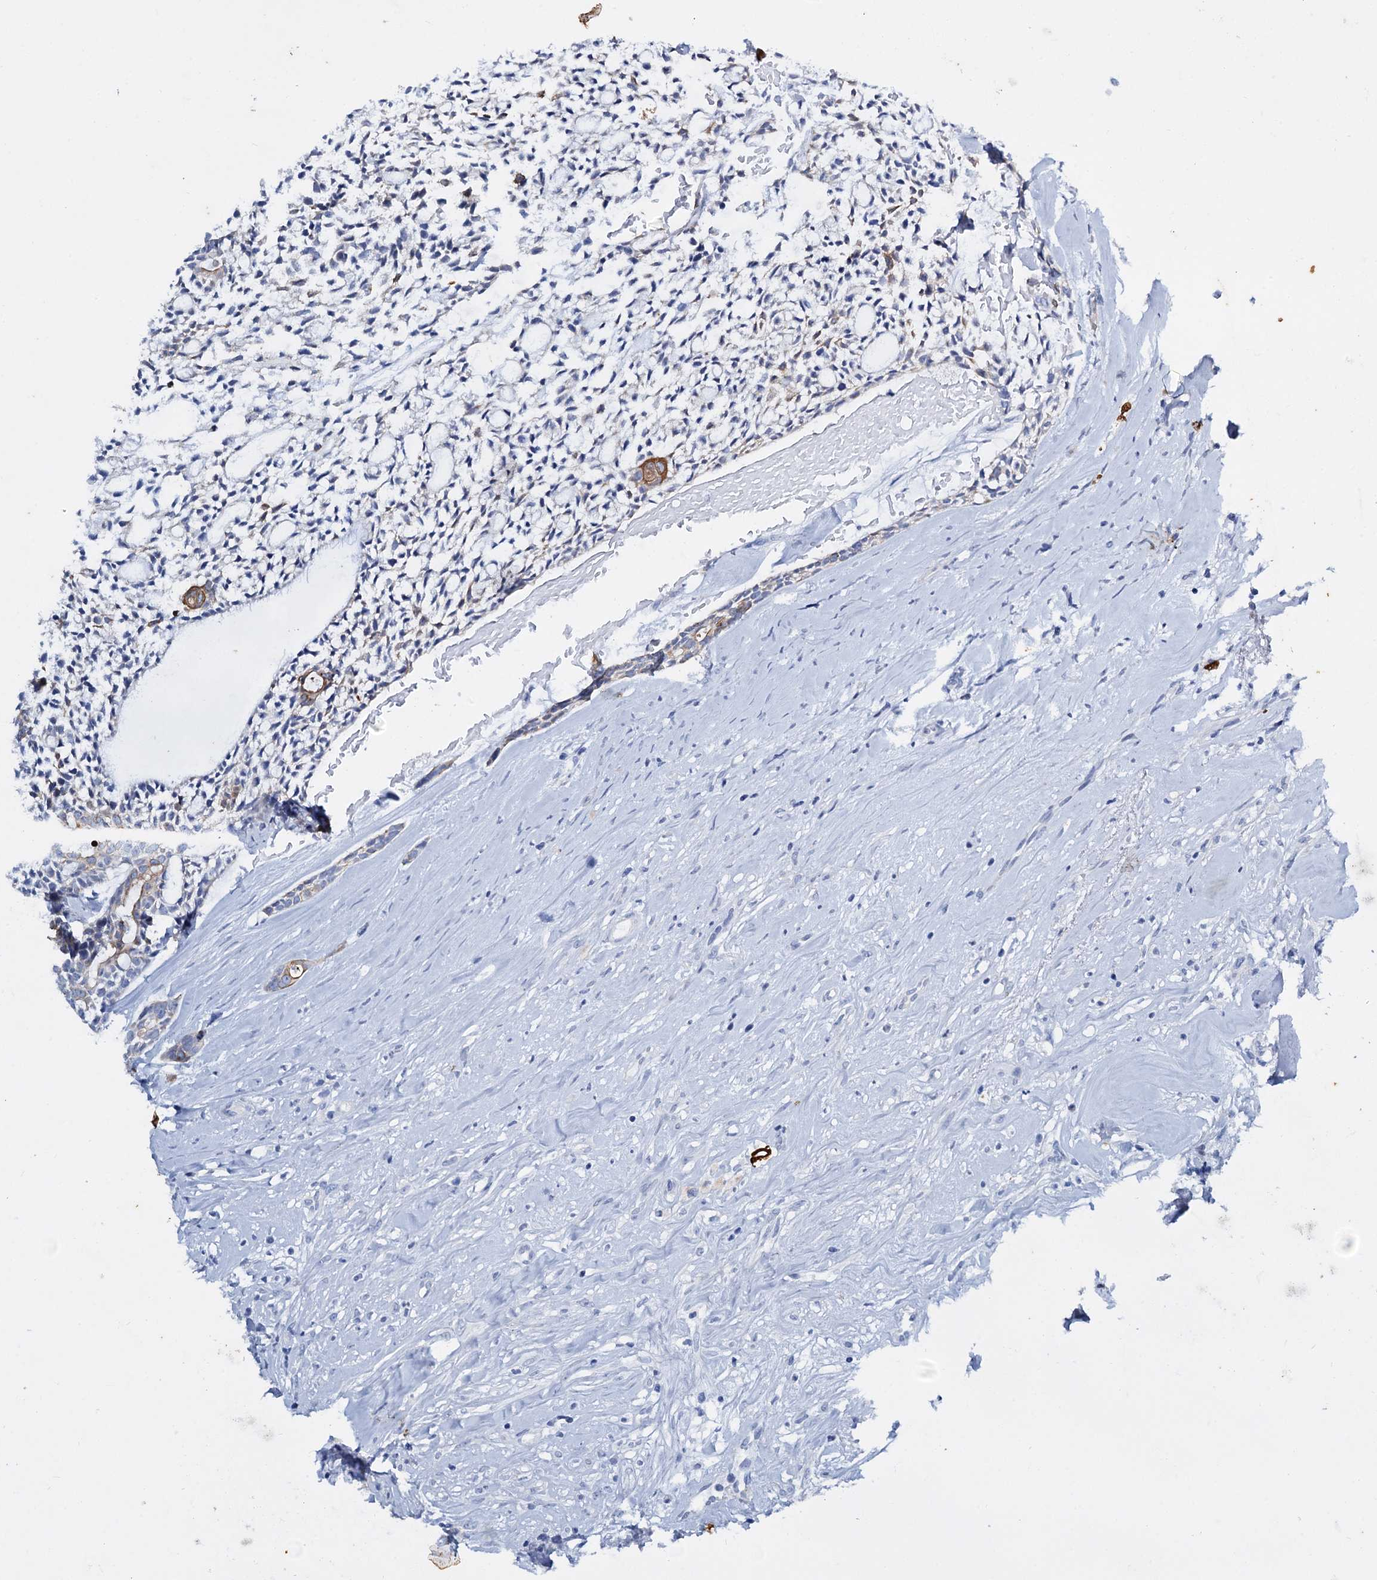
{"staining": {"intensity": "moderate", "quantity": "<25%", "location": "cytoplasmic/membranous"}, "tissue": "head and neck cancer", "cell_type": "Tumor cells", "image_type": "cancer", "snomed": [{"axis": "morphology", "description": "Adenocarcinoma, NOS"}, {"axis": "topography", "description": "Subcutis"}, {"axis": "topography", "description": "Head-Neck"}], "caption": "Immunohistochemistry (DAB) staining of head and neck cancer (adenocarcinoma) demonstrates moderate cytoplasmic/membranous protein positivity in about <25% of tumor cells.", "gene": "FAAP20", "patient": {"sex": "female", "age": 73}}